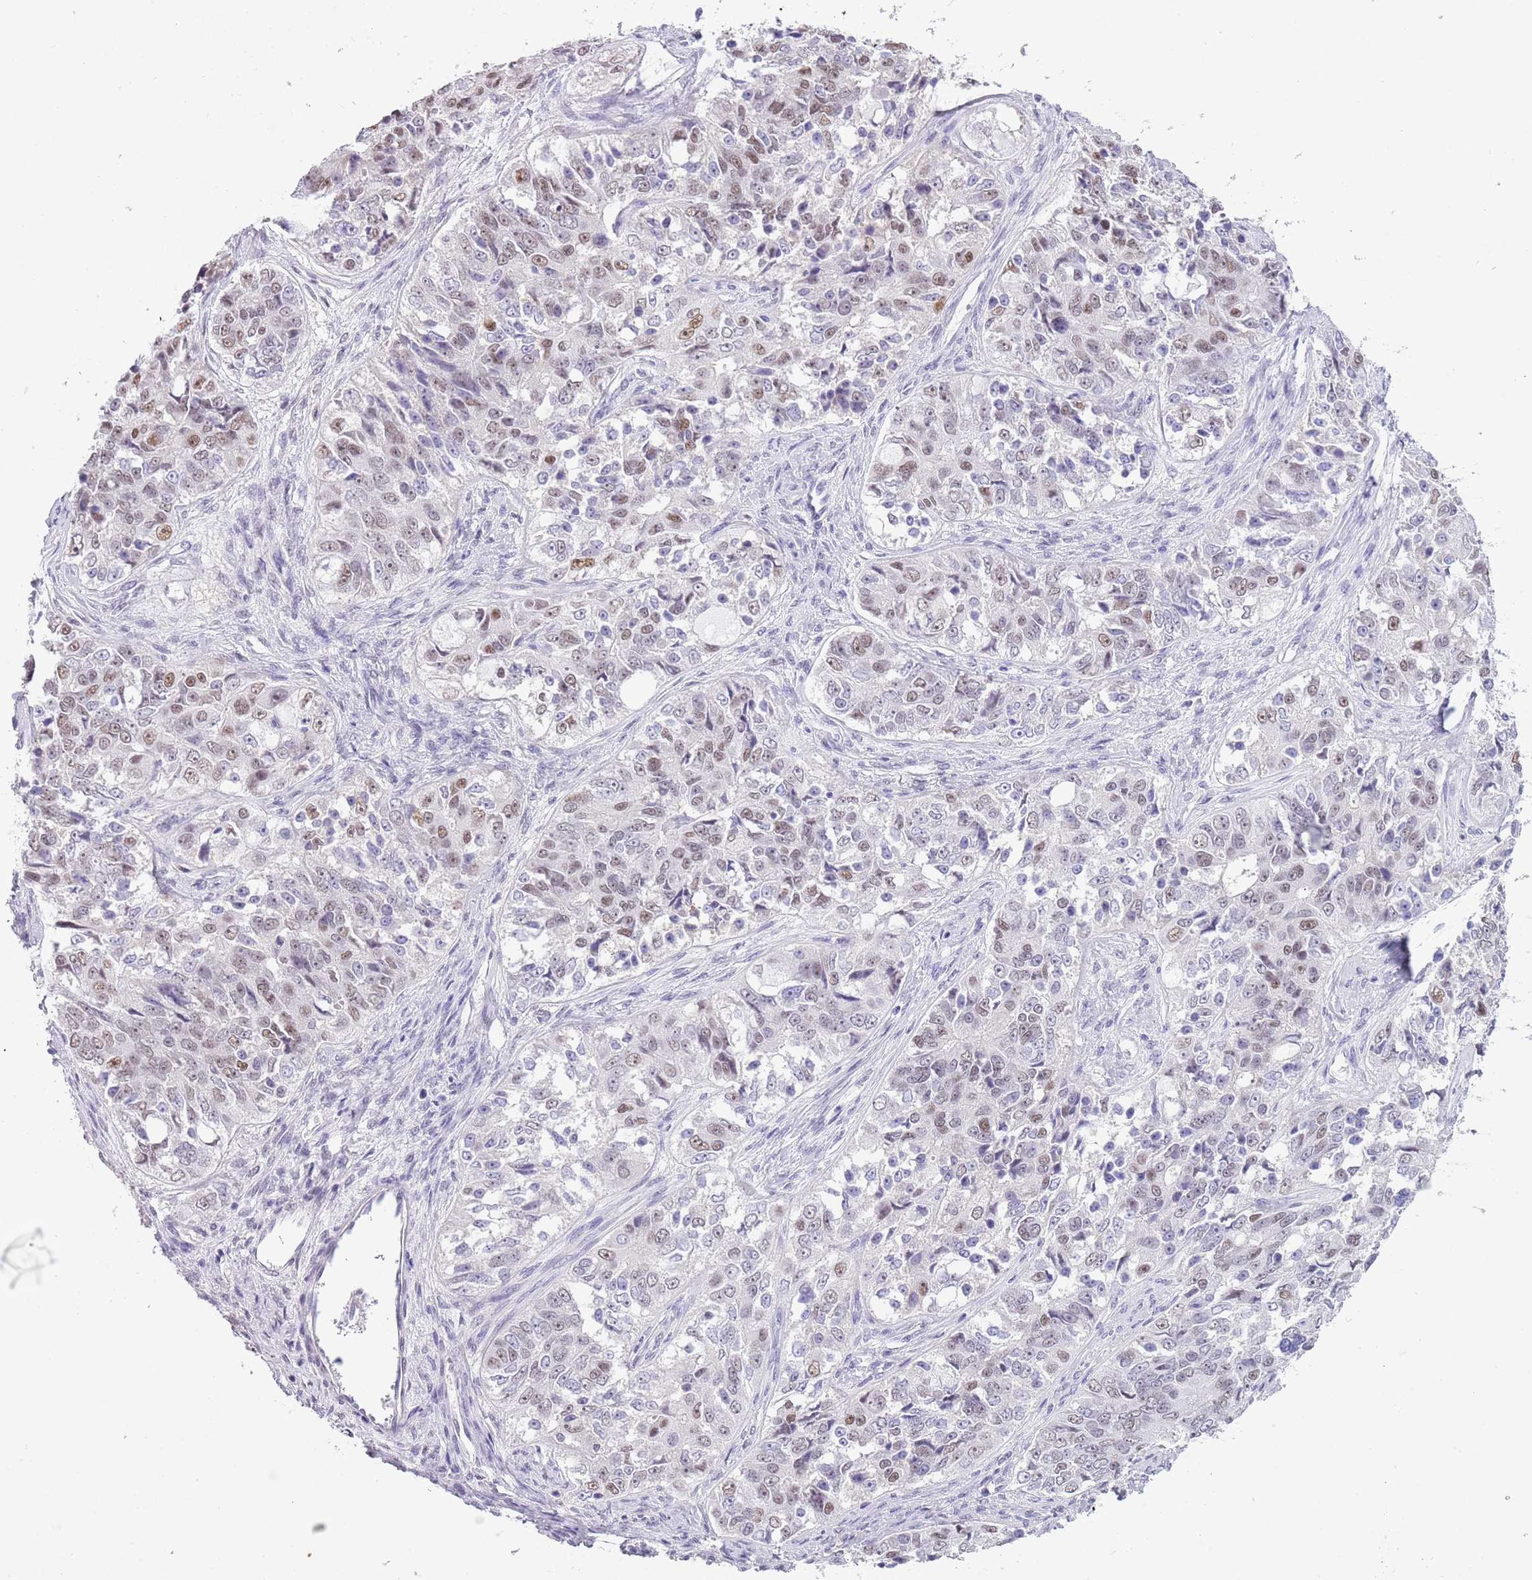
{"staining": {"intensity": "moderate", "quantity": "<25%", "location": "nuclear"}, "tissue": "ovarian cancer", "cell_type": "Tumor cells", "image_type": "cancer", "snomed": [{"axis": "morphology", "description": "Carcinoma, endometroid"}, {"axis": "topography", "description": "Ovary"}], "caption": "IHC (DAB (3,3'-diaminobenzidine)) staining of human ovarian endometroid carcinoma shows moderate nuclear protein expression in about <25% of tumor cells.", "gene": "PPP1R17", "patient": {"sex": "female", "age": 51}}